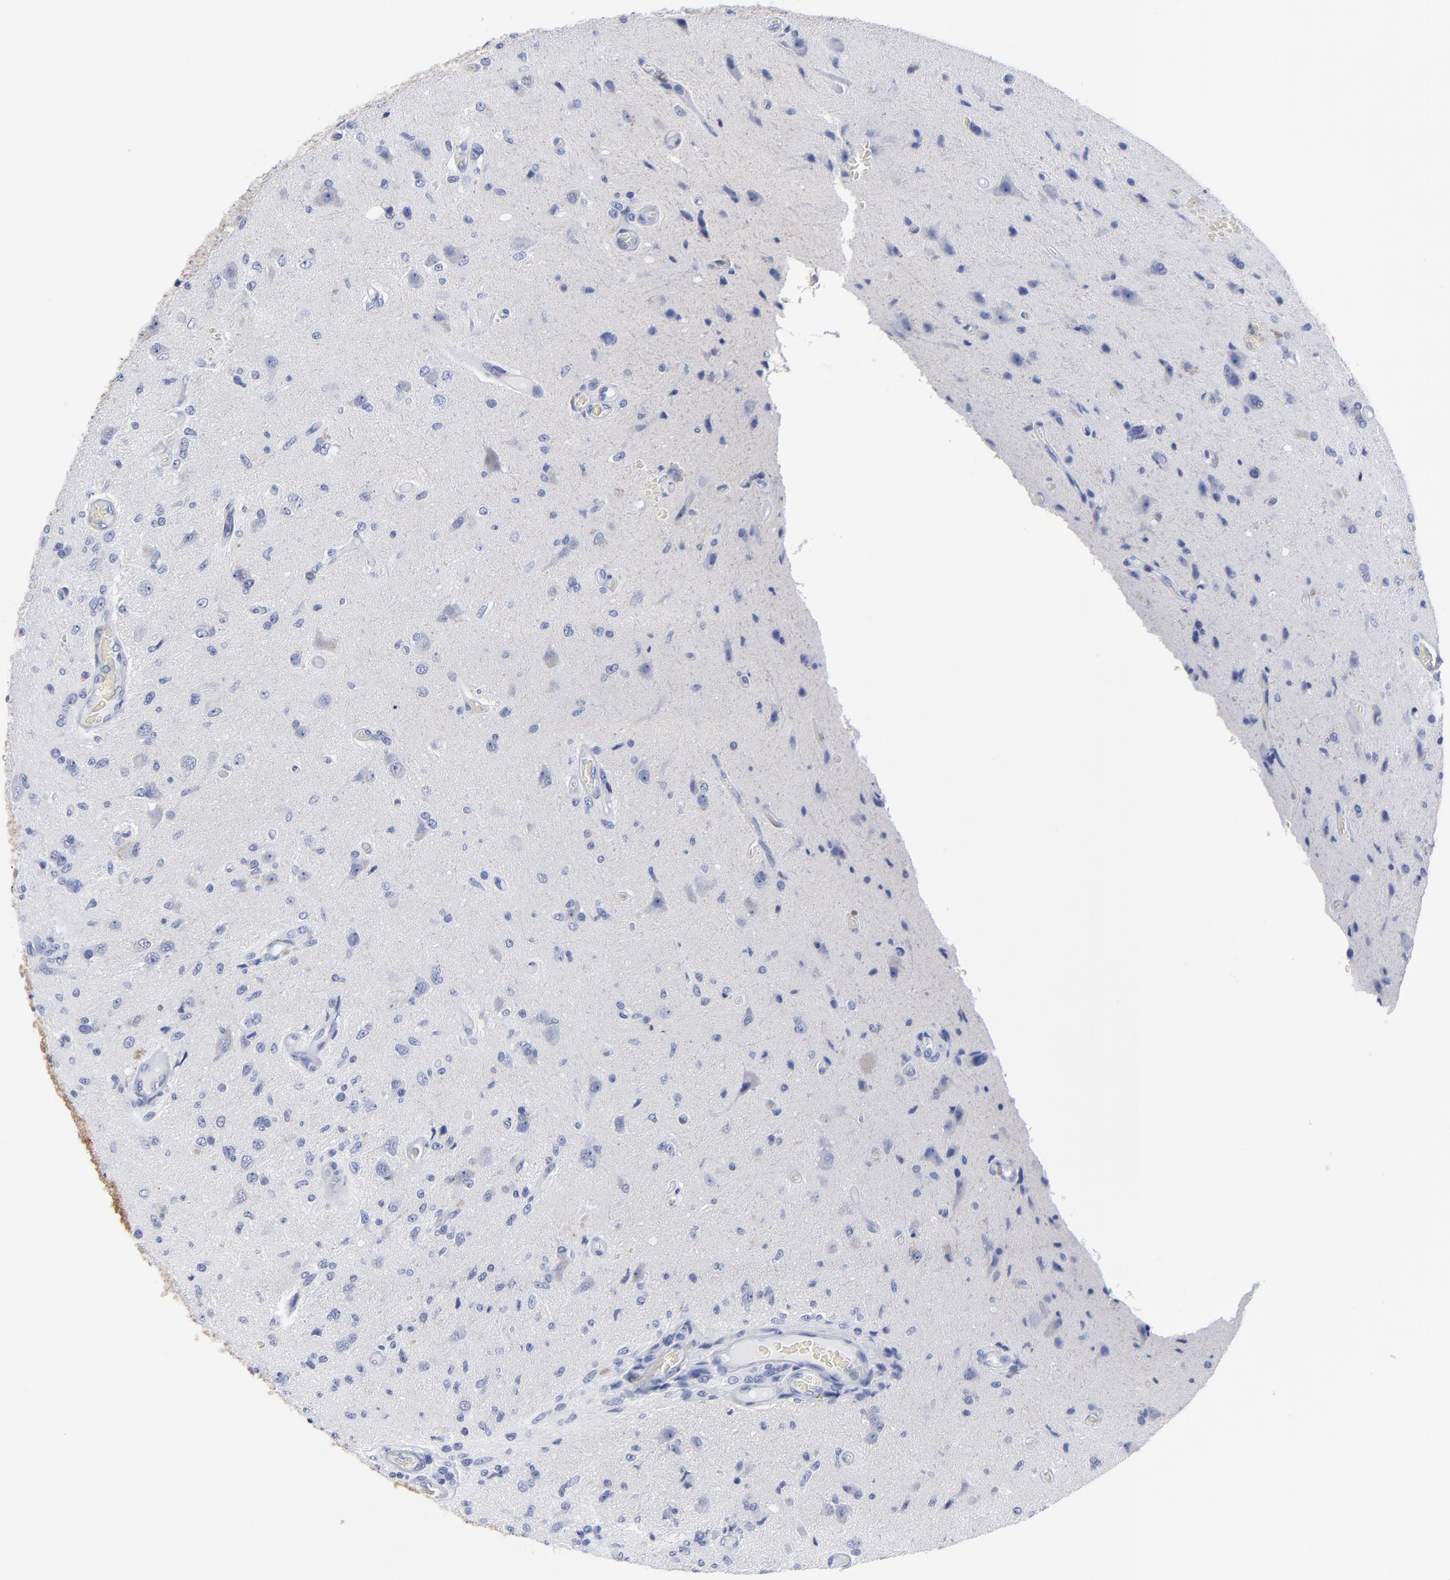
{"staining": {"intensity": "negative", "quantity": "none", "location": "none"}, "tissue": "glioma", "cell_type": "Tumor cells", "image_type": "cancer", "snomed": [{"axis": "morphology", "description": "Normal tissue, NOS"}, {"axis": "morphology", "description": "Glioma, malignant, High grade"}, {"axis": "topography", "description": "Cerebral cortex"}], "caption": "Human malignant high-grade glioma stained for a protein using immunohistochemistry displays no staining in tumor cells.", "gene": "CNTN3", "patient": {"sex": "male", "age": 77}}